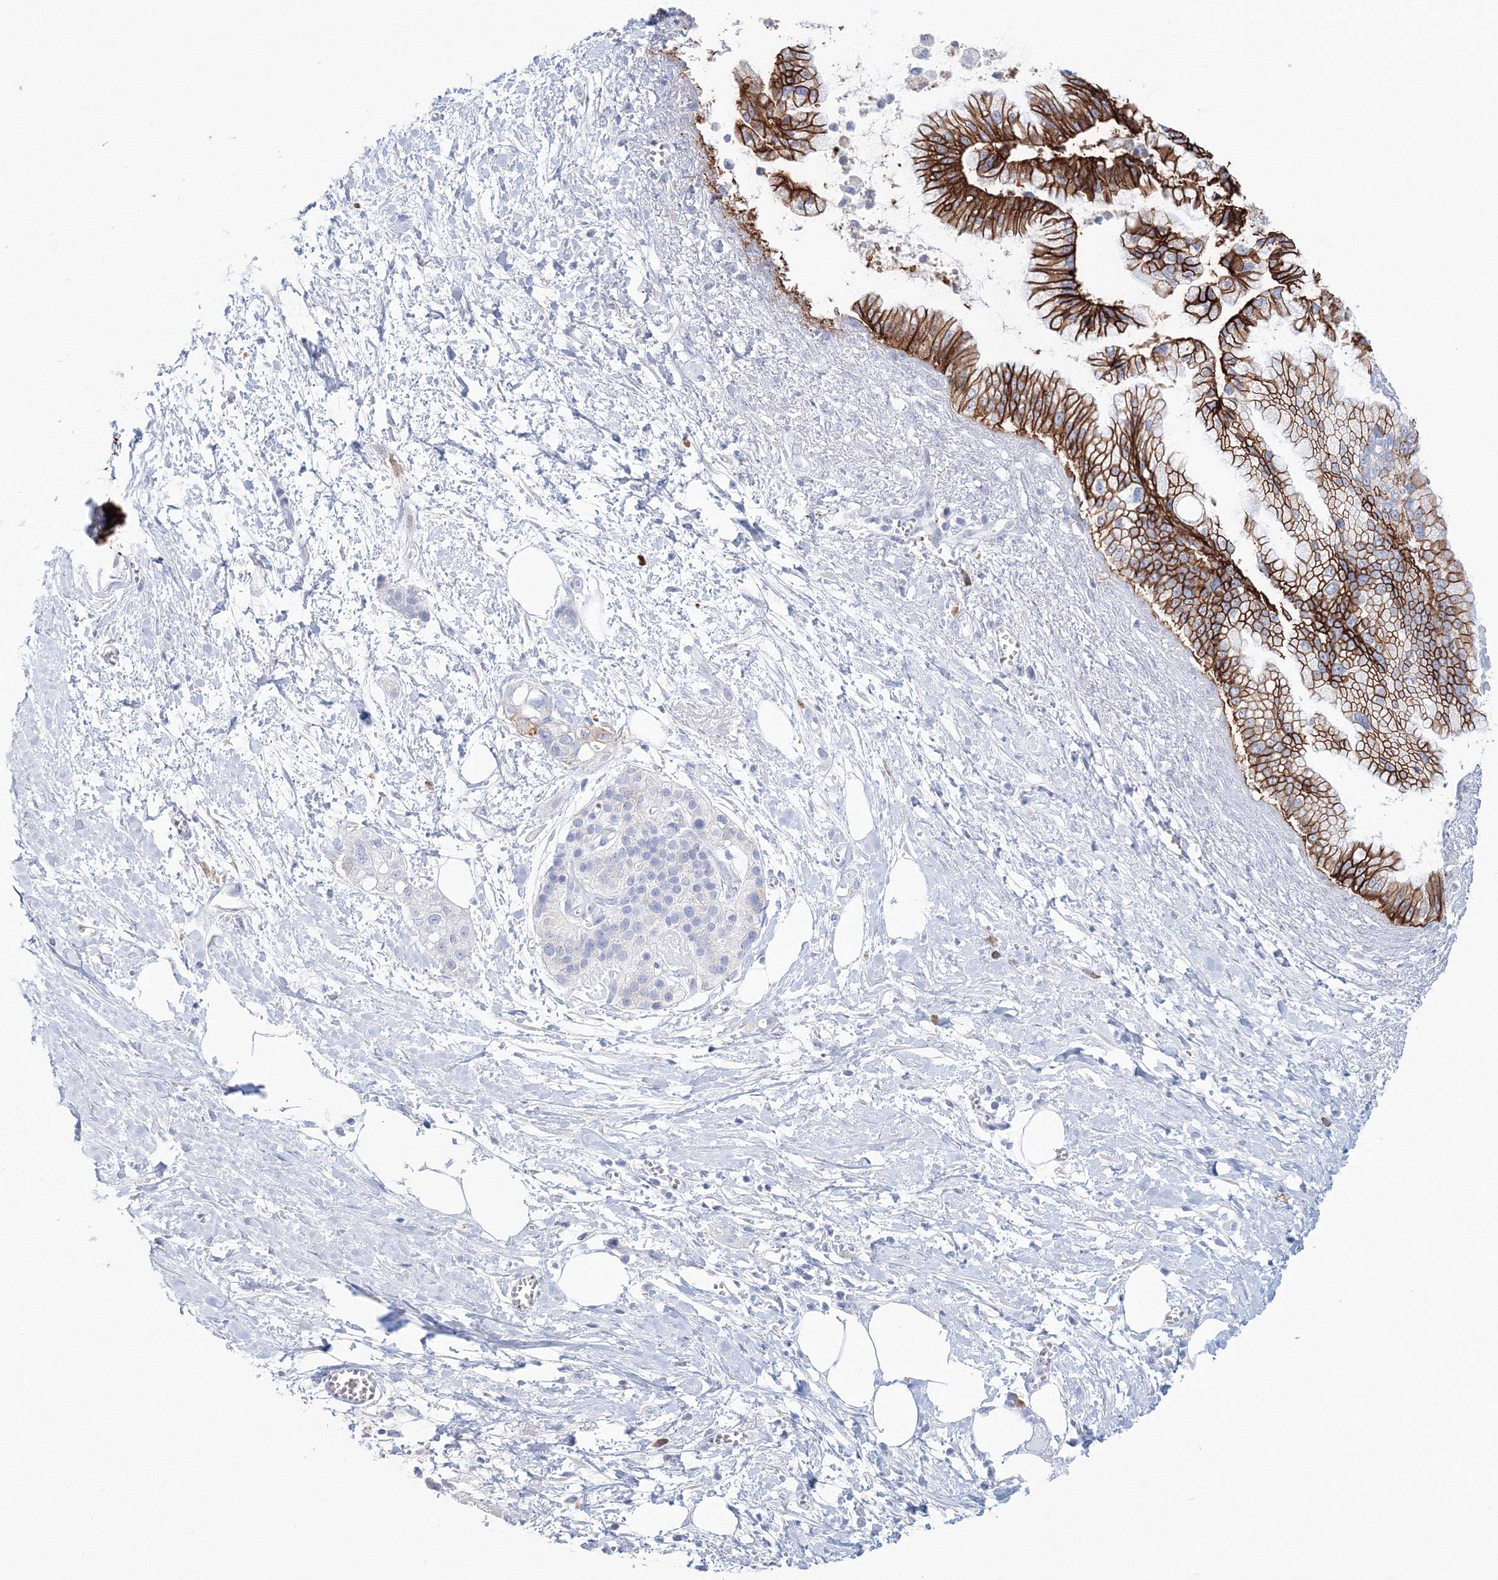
{"staining": {"intensity": "strong", "quantity": ">75%", "location": "cytoplasmic/membranous"}, "tissue": "pancreatic cancer", "cell_type": "Tumor cells", "image_type": "cancer", "snomed": [{"axis": "morphology", "description": "Adenocarcinoma, NOS"}, {"axis": "topography", "description": "Pancreas"}], "caption": "Strong cytoplasmic/membranous expression for a protein is seen in approximately >75% of tumor cells of pancreatic adenocarcinoma using immunohistochemistry.", "gene": "VSIG1", "patient": {"sex": "male", "age": 68}}